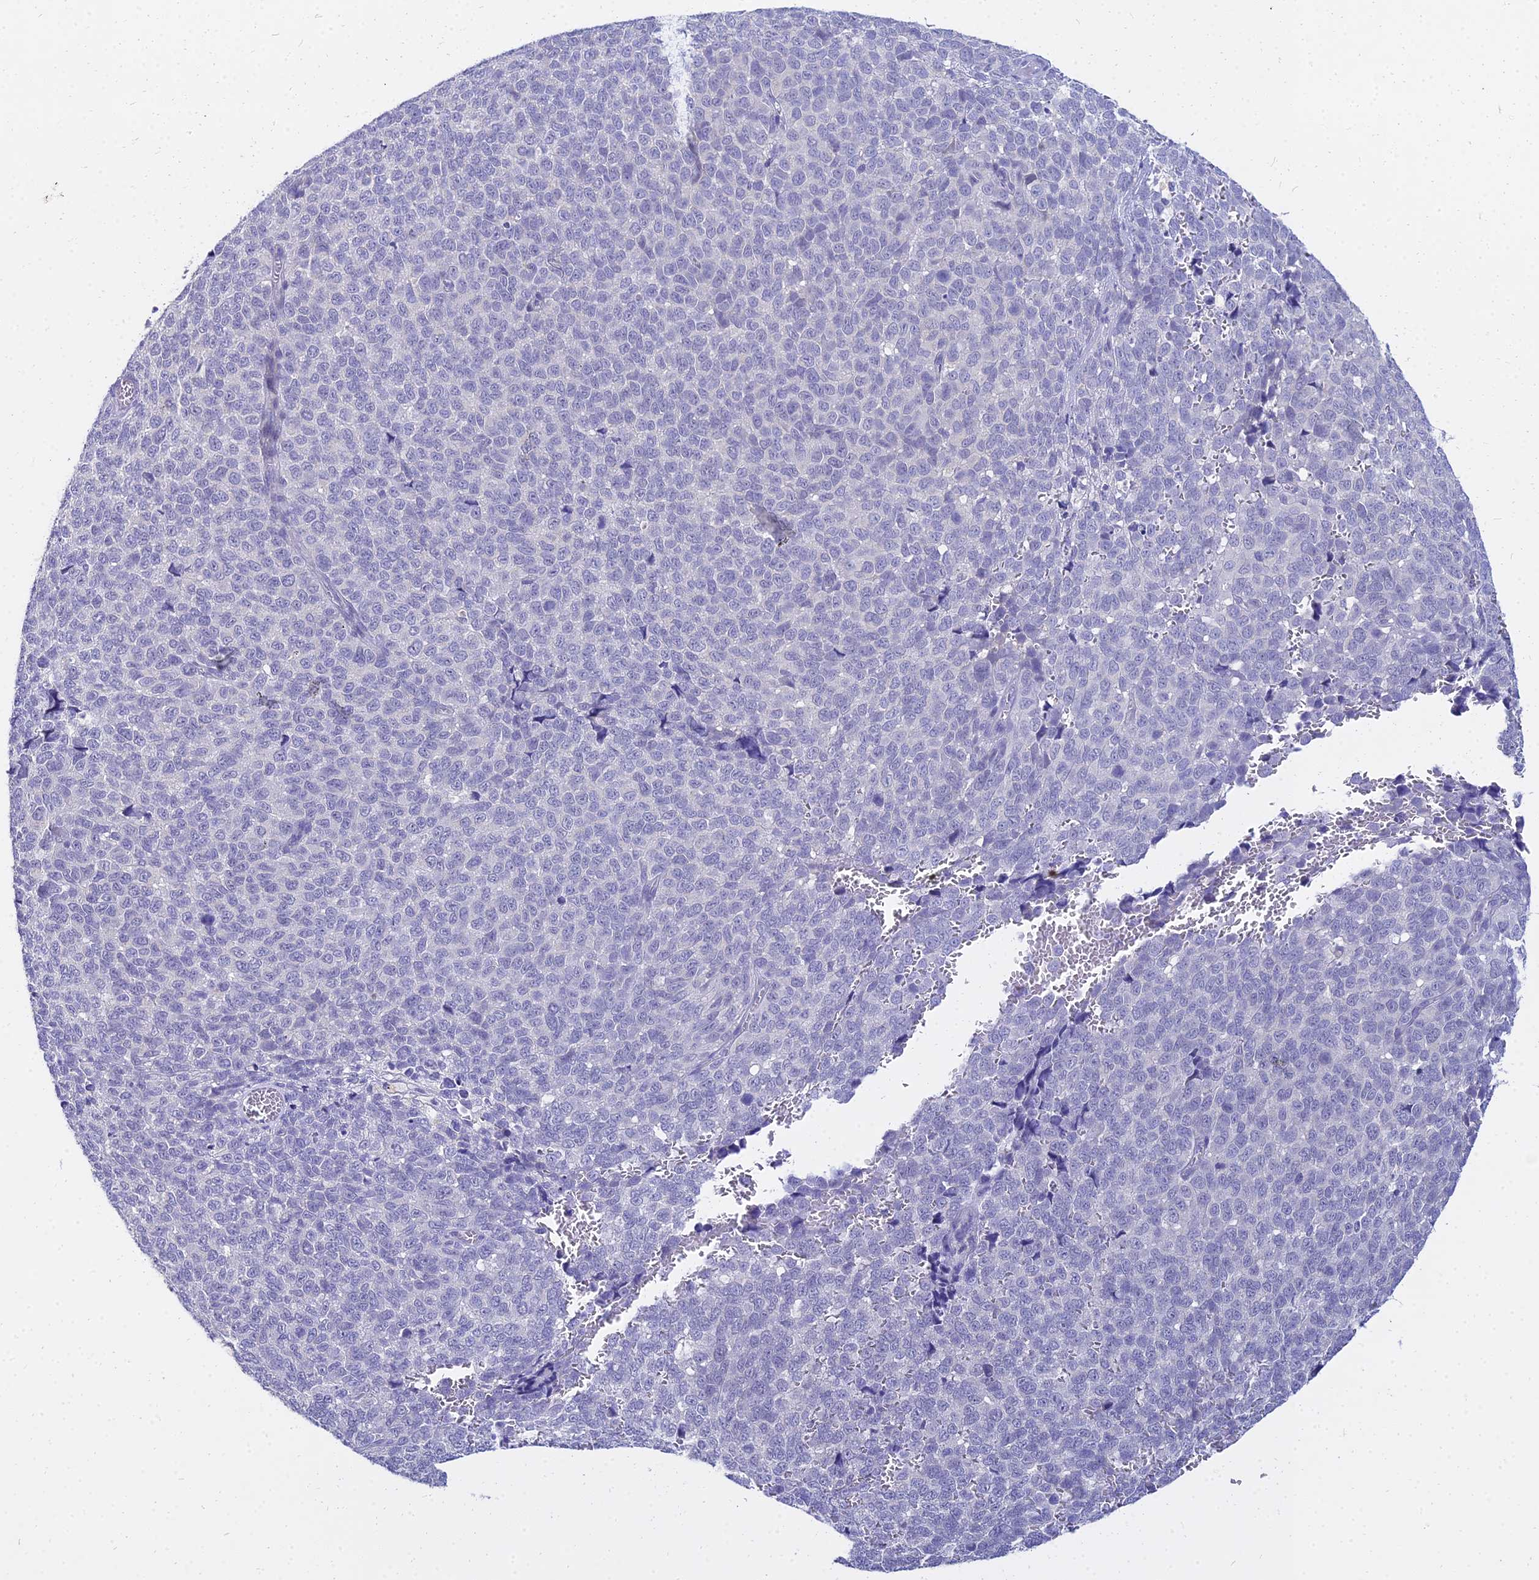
{"staining": {"intensity": "negative", "quantity": "none", "location": "none"}, "tissue": "melanoma", "cell_type": "Tumor cells", "image_type": "cancer", "snomed": [{"axis": "morphology", "description": "Malignant melanoma, NOS"}, {"axis": "topography", "description": "Nose, NOS"}], "caption": "The micrograph reveals no staining of tumor cells in melanoma. (DAB (3,3'-diaminobenzidine) IHC with hematoxylin counter stain).", "gene": "NPY", "patient": {"sex": "female", "age": 48}}